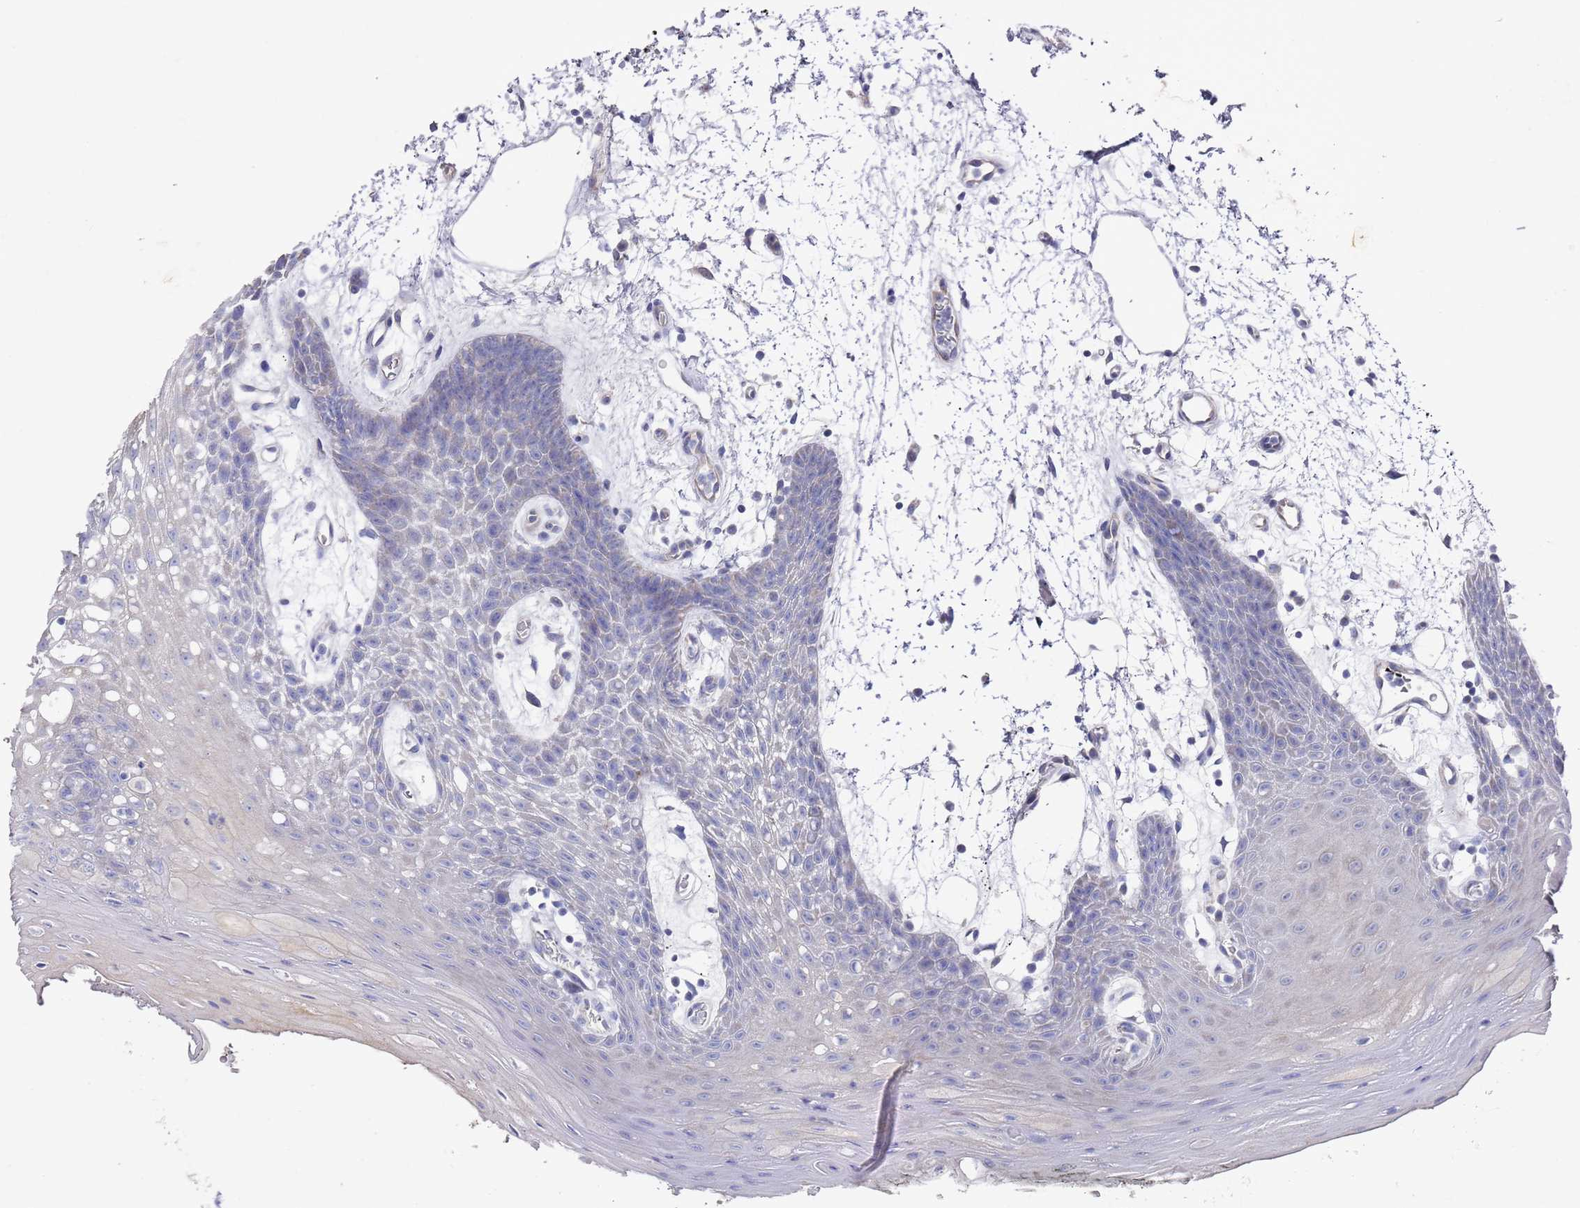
{"staining": {"intensity": "moderate", "quantity": "<25%", "location": "cytoplasmic/membranous"}, "tissue": "oral mucosa", "cell_type": "Squamous epithelial cells", "image_type": "normal", "snomed": [{"axis": "morphology", "description": "Normal tissue, NOS"}, {"axis": "topography", "description": "Oral tissue"}, {"axis": "topography", "description": "Tounge, NOS"}], "caption": "Immunohistochemical staining of normal oral mucosa shows low levels of moderate cytoplasmic/membranous staining in about <25% of squamous epithelial cells.", "gene": "SCAPER", "patient": {"sex": "female", "age": 59}}